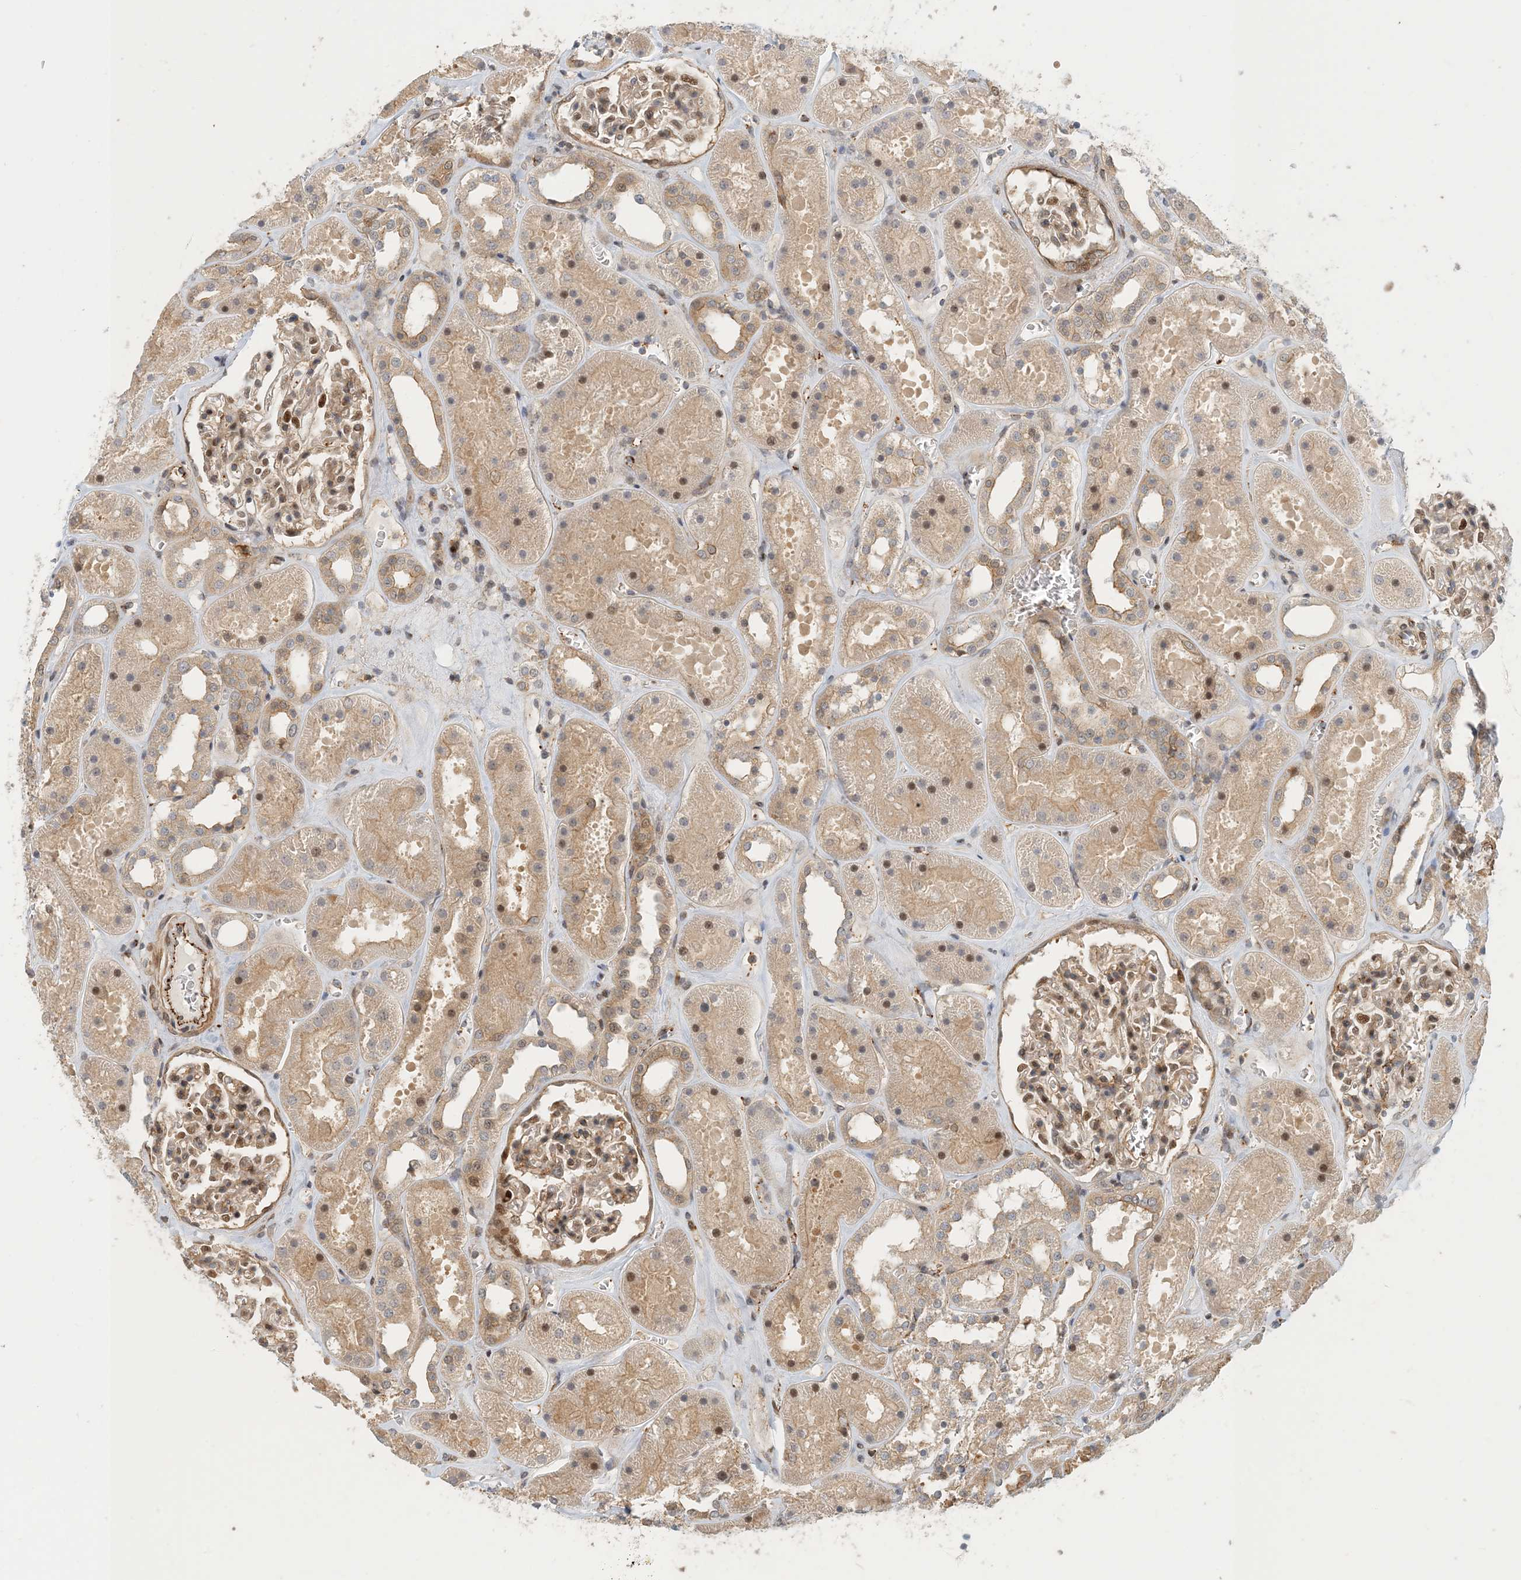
{"staining": {"intensity": "moderate", "quantity": "25%-75%", "location": "nuclear"}, "tissue": "kidney", "cell_type": "Cells in glomeruli", "image_type": "normal", "snomed": [{"axis": "morphology", "description": "Normal tissue, NOS"}, {"axis": "topography", "description": "Kidney"}], "caption": "An image of kidney stained for a protein shows moderate nuclear brown staining in cells in glomeruli.", "gene": "MAPKBP1", "patient": {"sex": "female", "age": 41}}